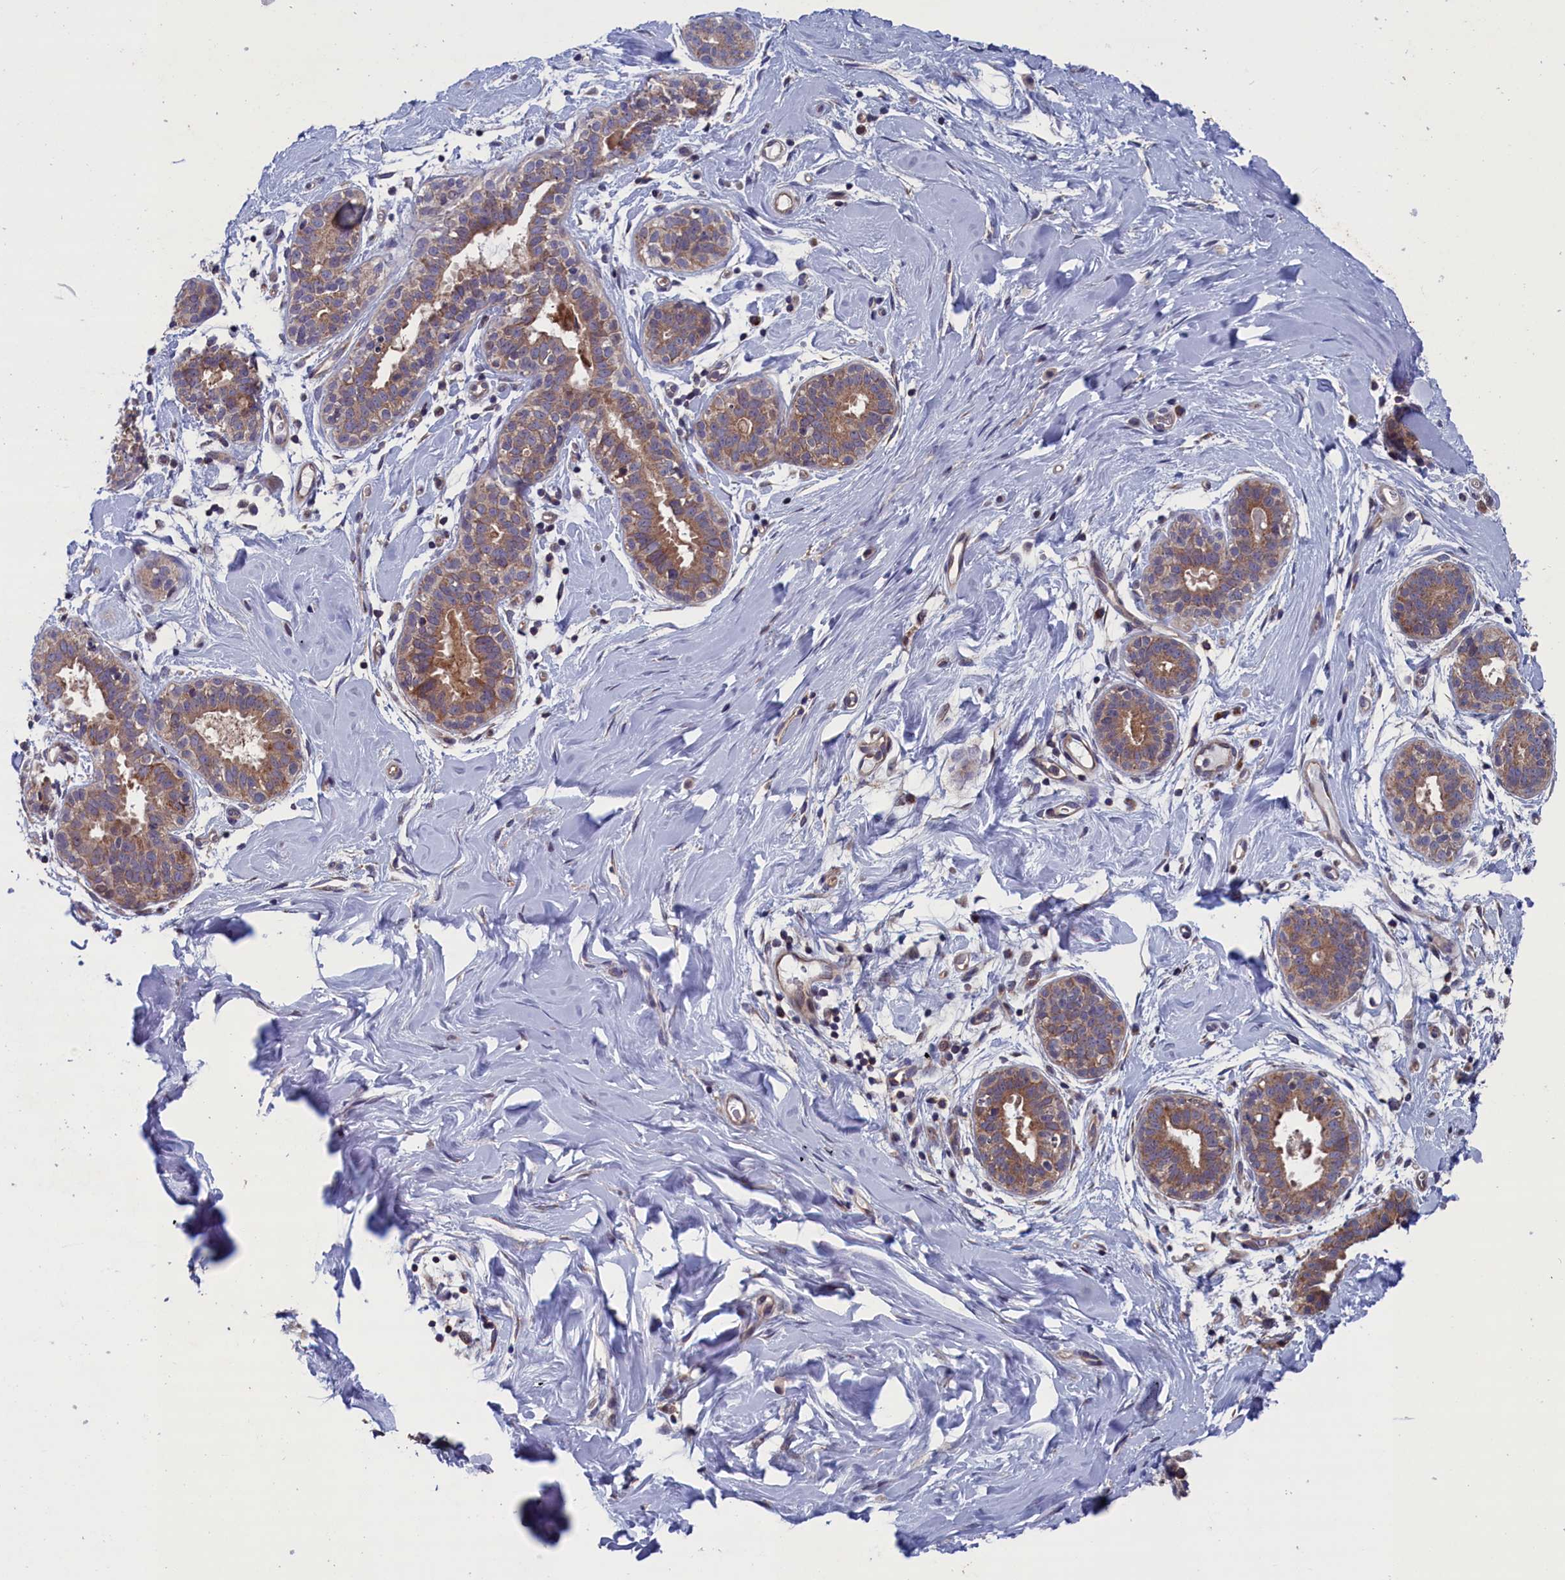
{"staining": {"intensity": "weak", "quantity": ">75%", "location": "cytoplasmic/membranous"}, "tissue": "adipose tissue", "cell_type": "Adipocytes", "image_type": "normal", "snomed": [{"axis": "morphology", "description": "Normal tissue, NOS"}, {"axis": "topography", "description": "Breast"}], "caption": "Immunohistochemistry histopathology image of normal adipose tissue stained for a protein (brown), which exhibits low levels of weak cytoplasmic/membranous expression in approximately >75% of adipocytes.", "gene": "SPATA13", "patient": {"sex": "female", "age": 26}}